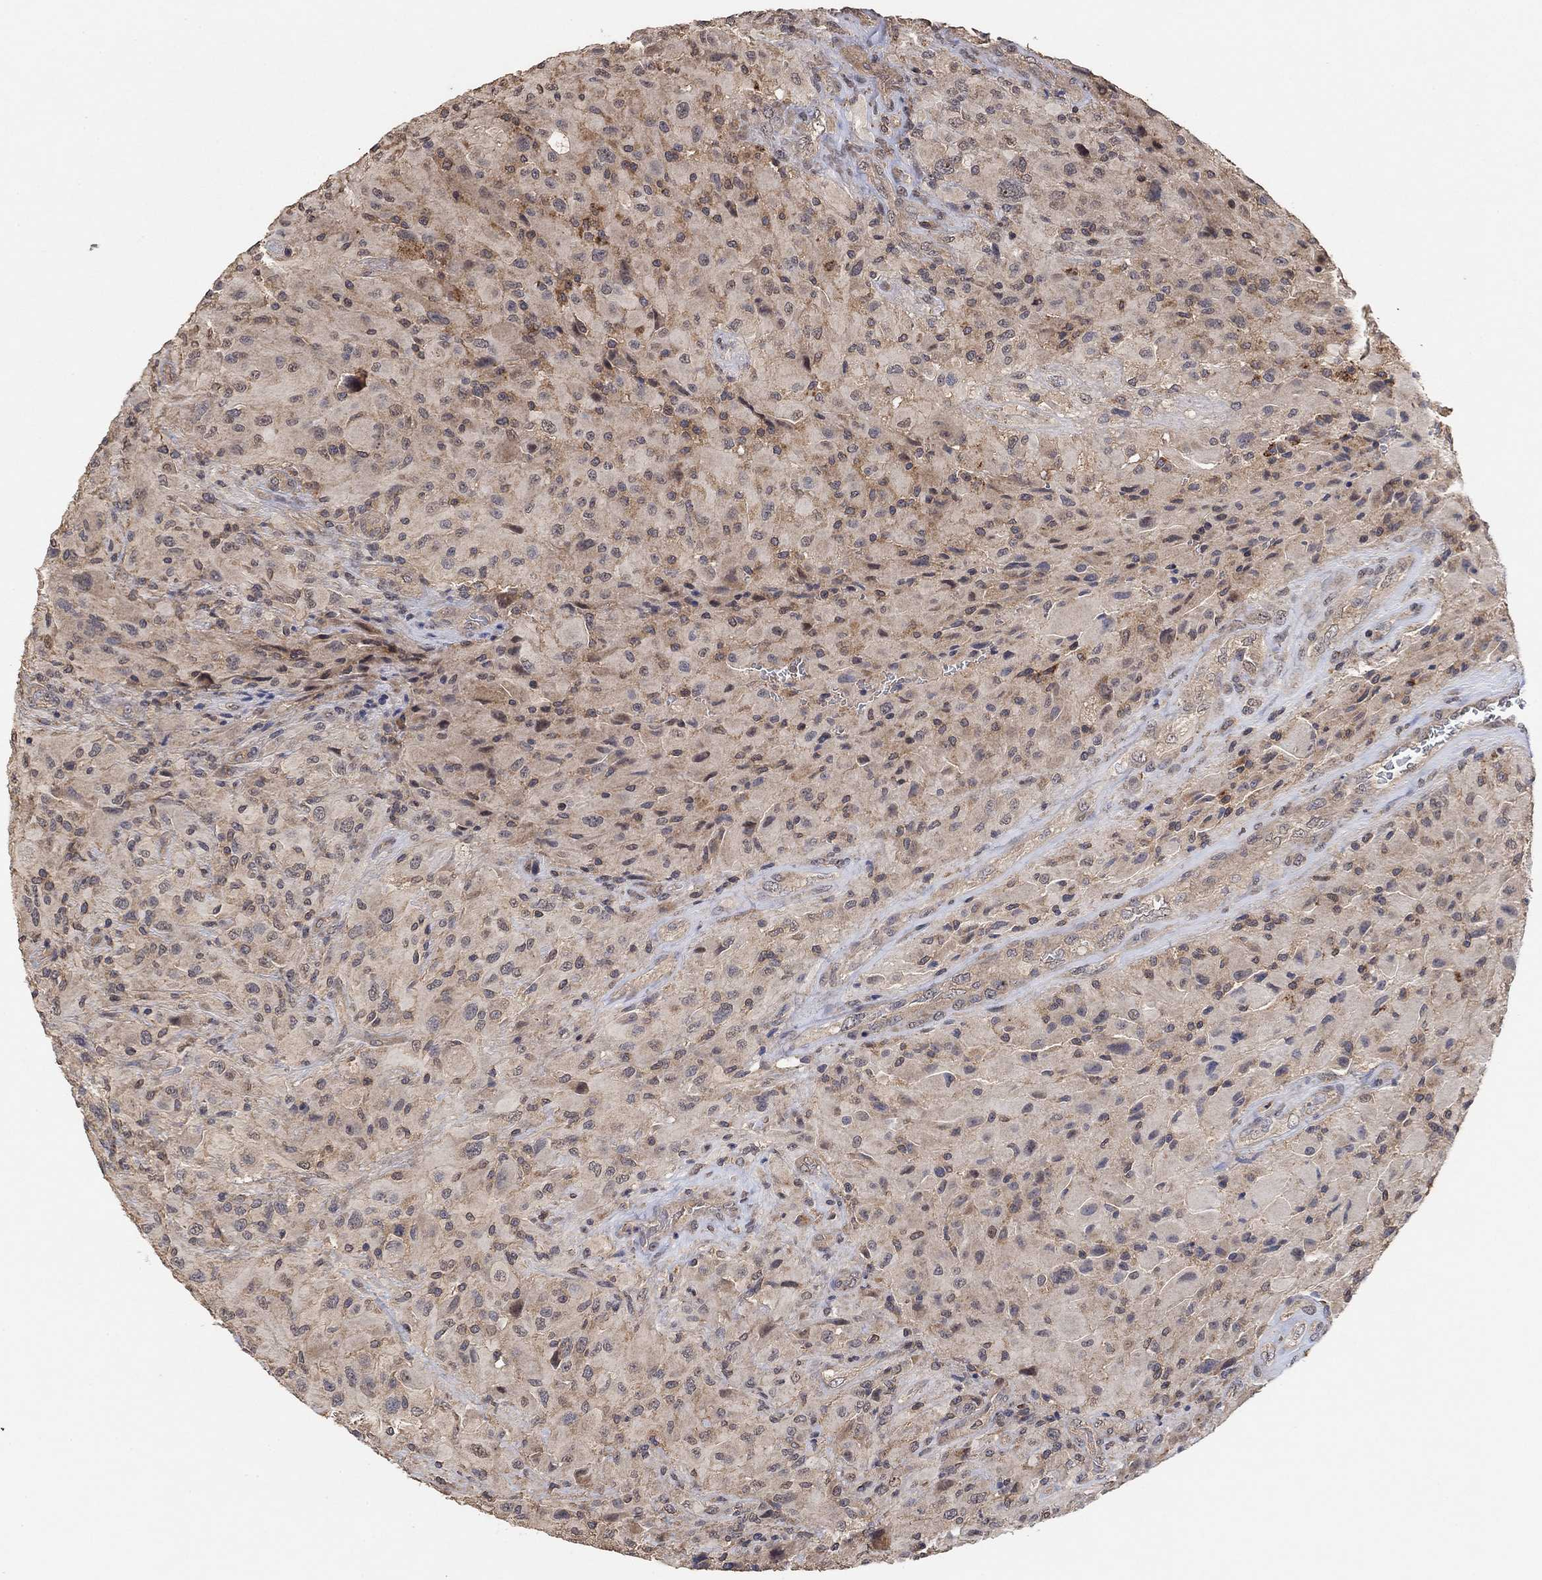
{"staining": {"intensity": "negative", "quantity": "none", "location": "none"}, "tissue": "glioma", "cell_type": "Tumor cells", "image_type": "cancer", "snomed": [{"axis": "morphology", "description": "Glioma, malignant, High grade"}, {"axis": "topography", "description": "Cerebral cortex"}], "caption": "This is an immunohistochemistry (IHC) image of high-grade glioma (malignant). There is no positivity in tumor cells.", "gene": "CCDC43", "patient": {"sex": "male", "age": 35}}